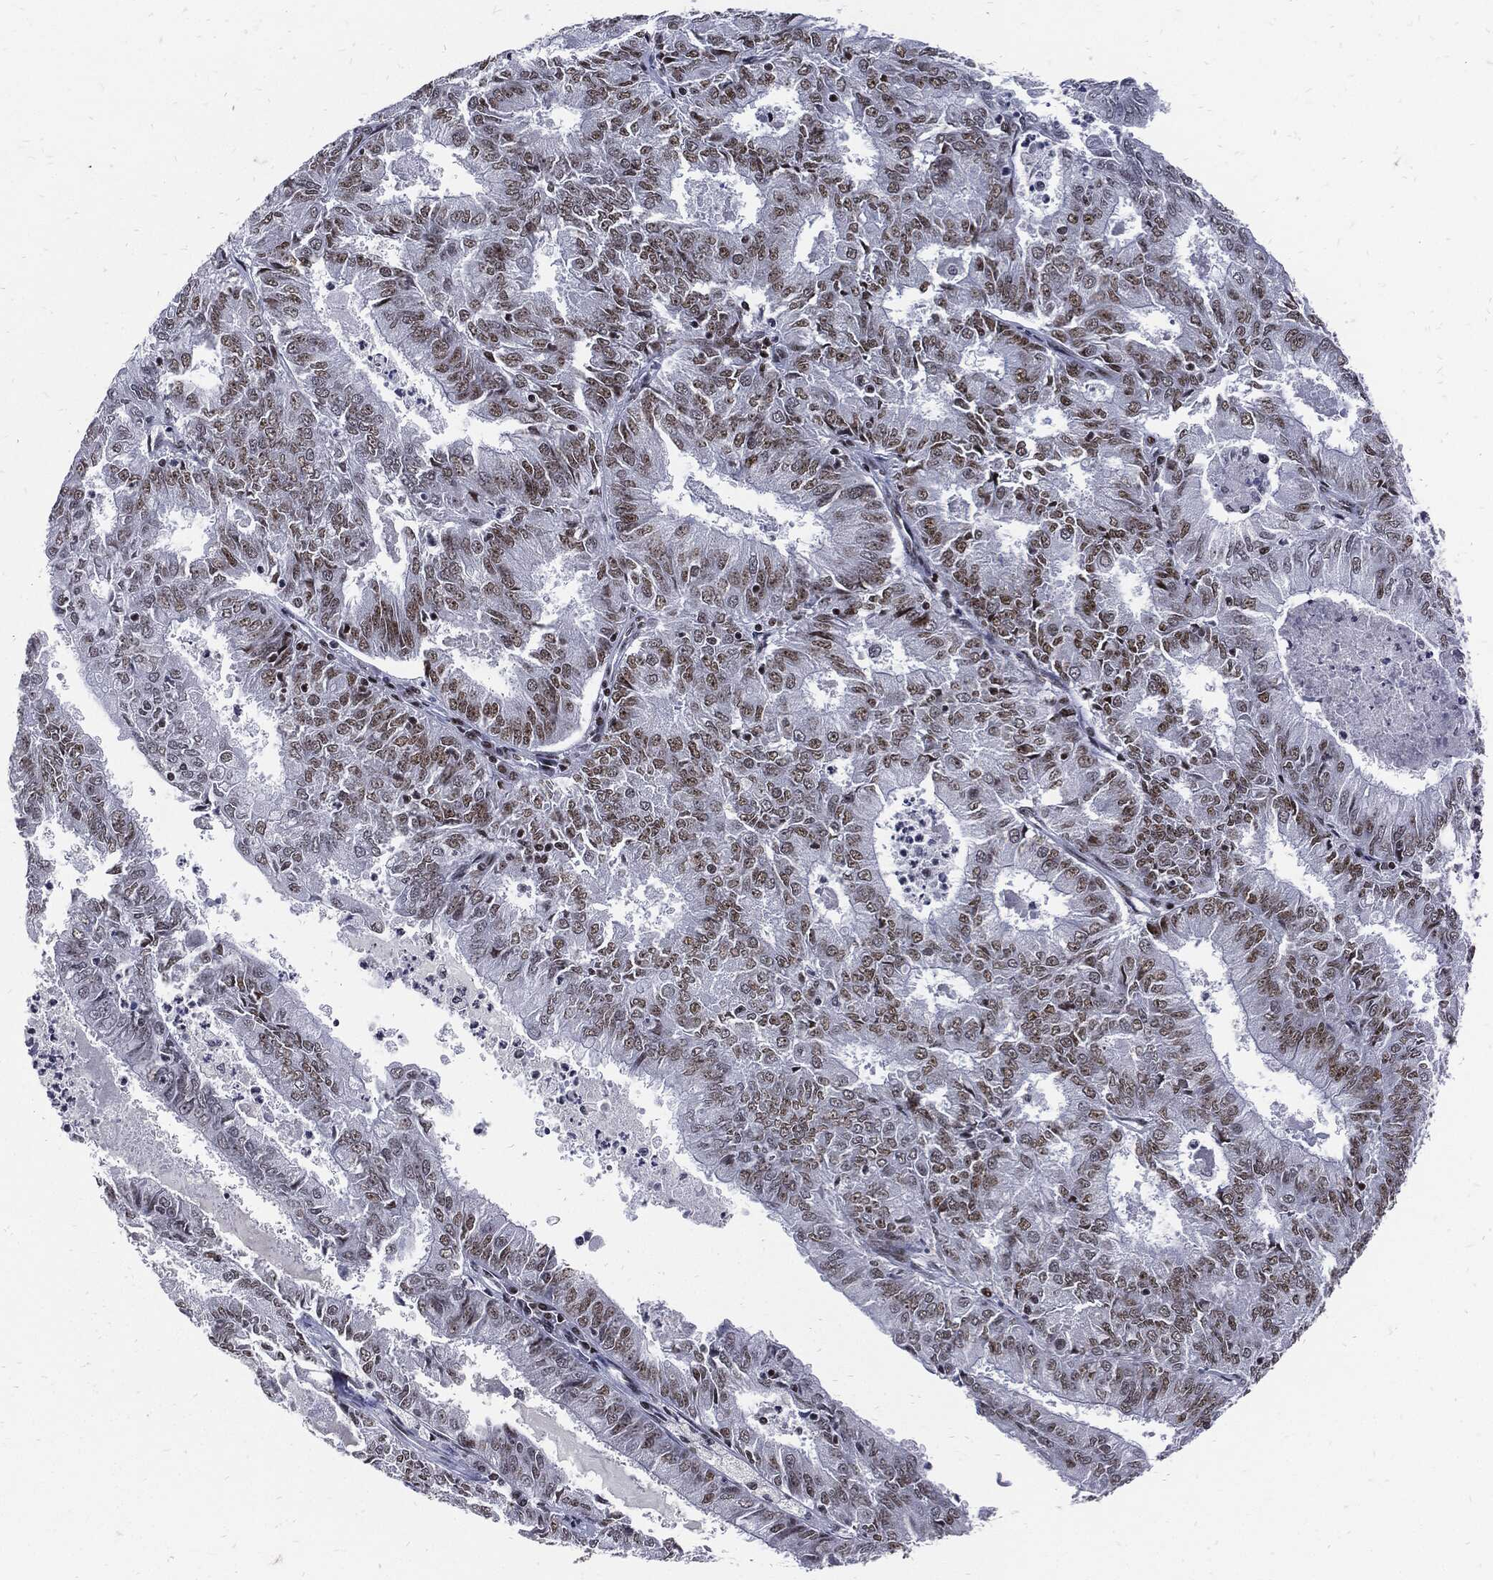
{"staining": {"intensity": "weak", "quantity": "<25%", "location": "nuclear"}, "tissue": "endometrial cancer", "cell_type": "Tumor cells", "image_type": "cancer", "snomed": [{"axis": "morphology", "description": "Adenocarcinoma, NOS"}, {"axis": "topography", "description": "Endometrium"}], "caption": "This image is of adenocarcinoma (endometrial) stained with immunohistochemistry (IHC) to label a protein in brown with the nuclei are counter-stained blue. There is no staining in tumor cells. (Immunohistochemistry (ihc), brightfield microscopy, high magnification).", "gene": "TERF2", "patient": {"sex": "female", "age": 57}}